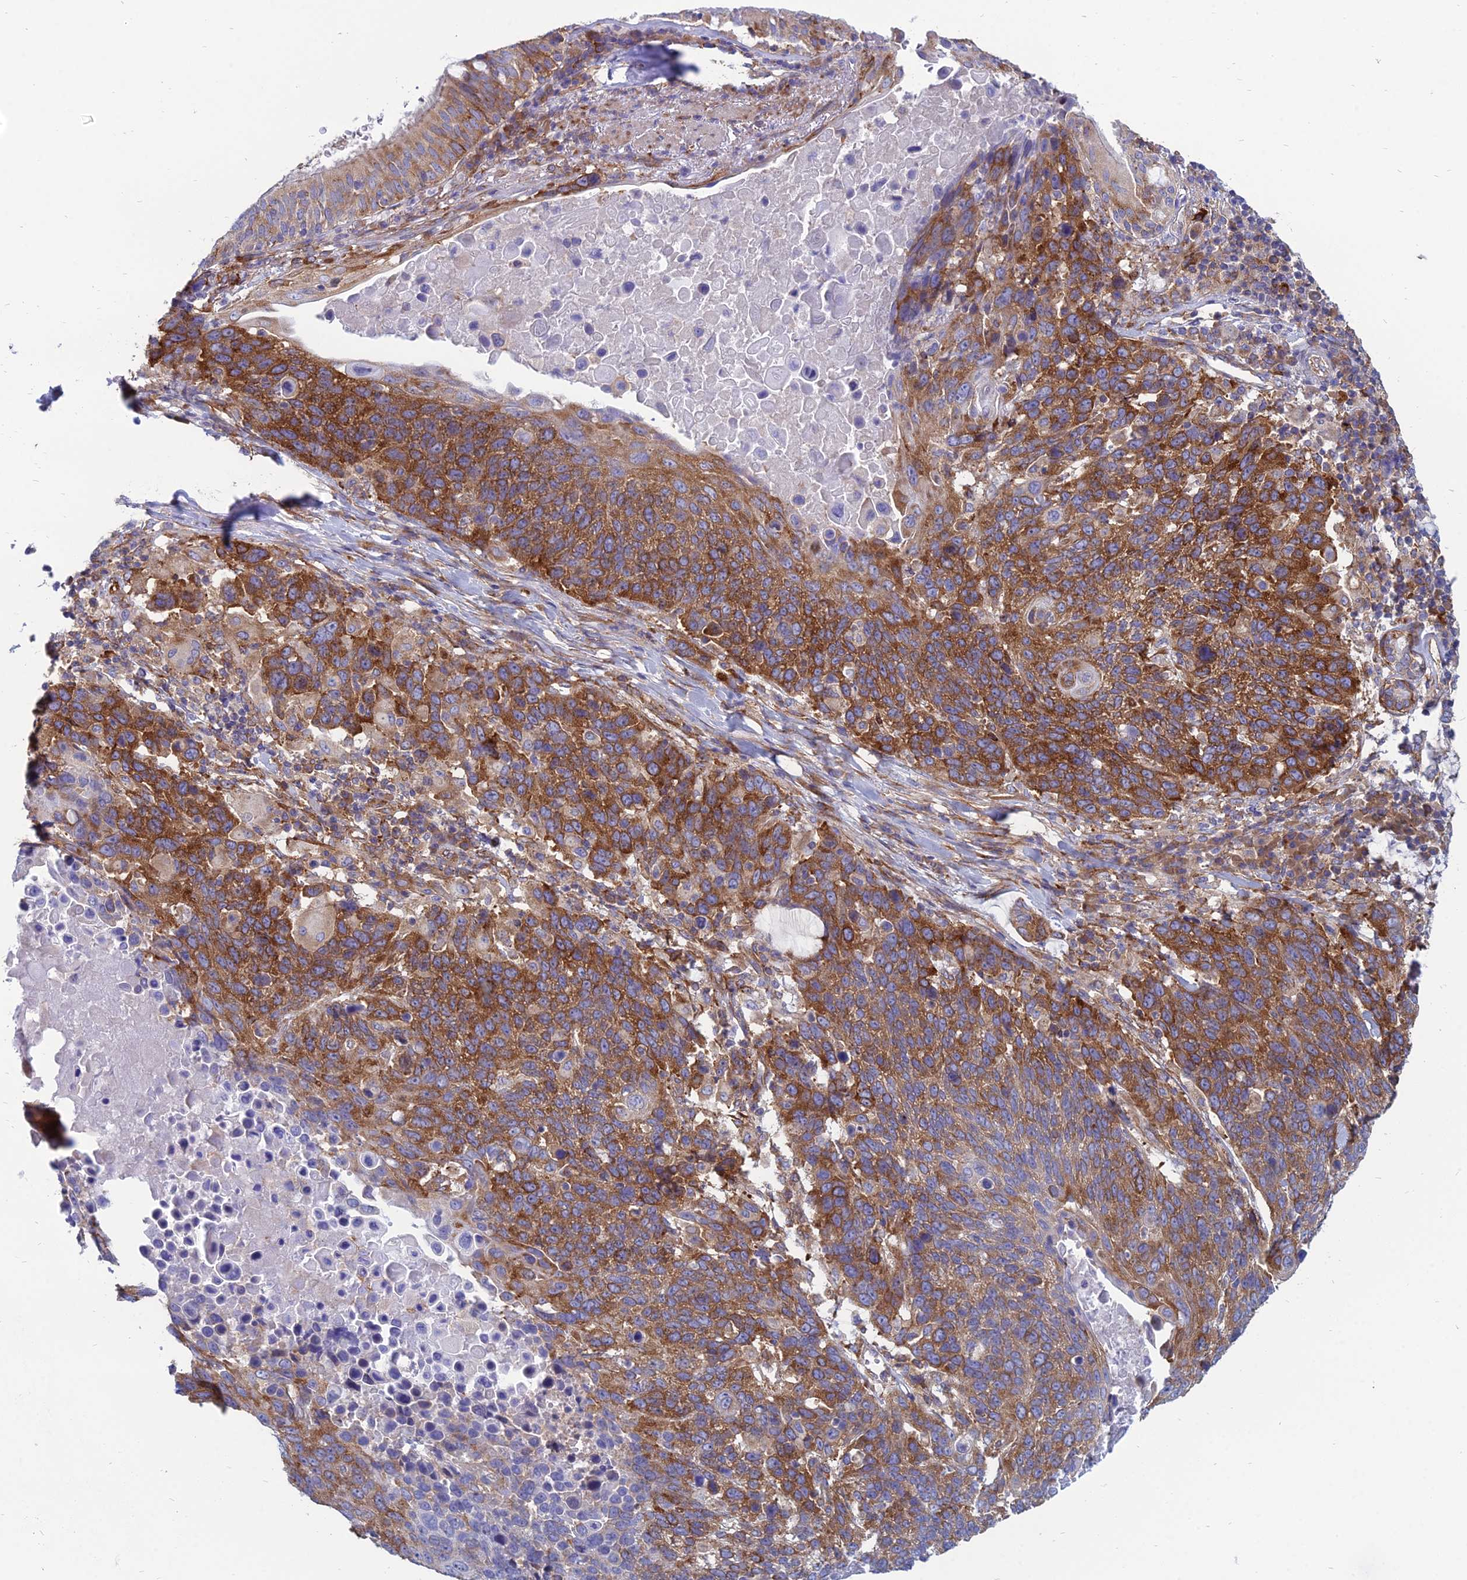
{"staining": {"intensity": "strong", "quantity": ">75%", "location": "cytoplasmic/membranous"}, "tissue": "lung cancer", "cell_type": "Tumor cells", "image_type": "cancer", "snomed": [{"axis": "morphology", "description": "Squamous cell carcinoma, NOS"}, {"axis": "topography", "description": "Lung"}], "caption": "Lung cancer tissue demonstrates strong cytoplasmic/membranous staining in approximately >75% of tumor cells", "gene": "TXLNA", "patient": {"sex": "male", "age": 66}}